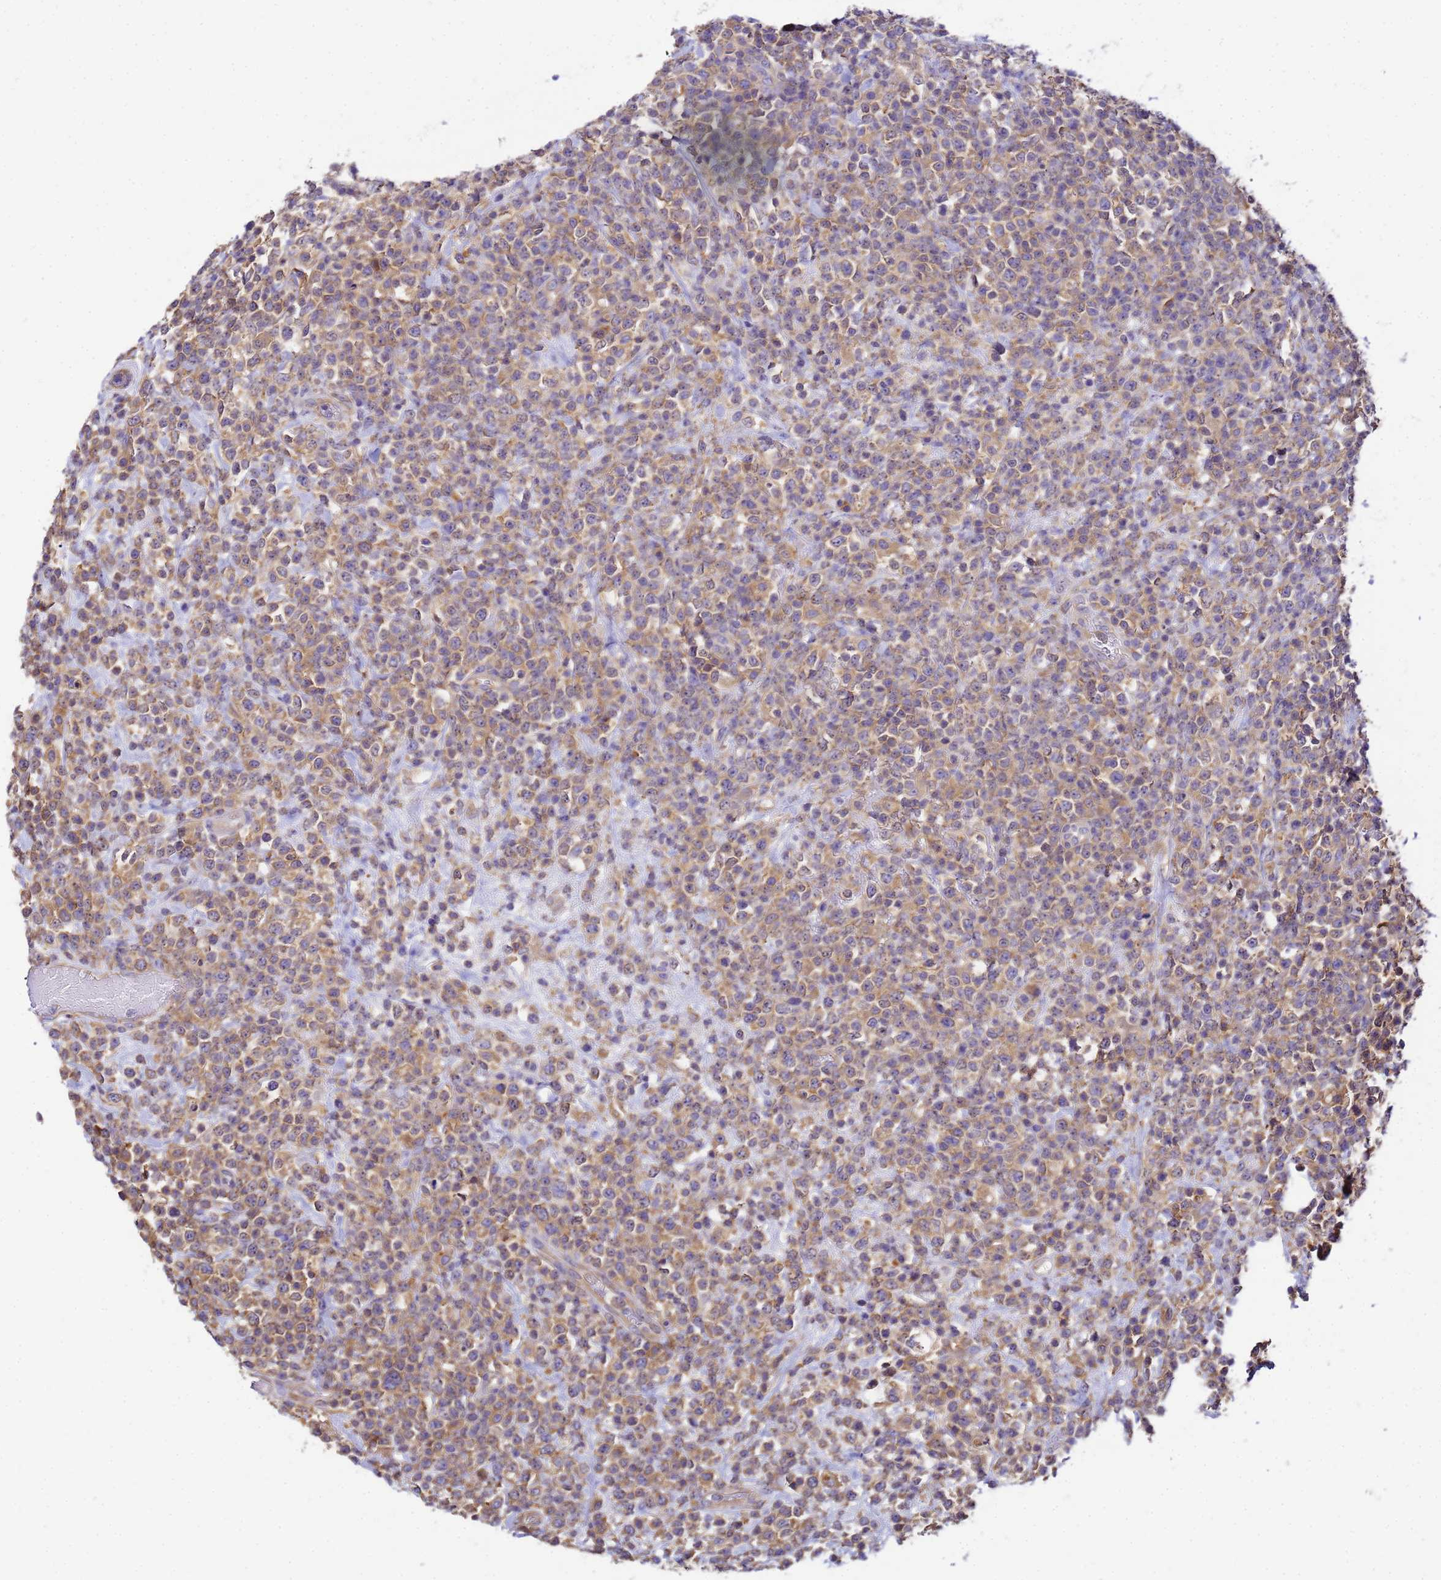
{"staining": {"intensity": "moderate", "quantity": ">75%", "location": "cytoplasmic/membranous"}, "tissue": "lymphoma", "cell_type": "Tumor cells", "image_type": "cancer", "snomed": [{"axis": "morphology", "description": "Malignant lymphoma, non-Hodgkin's type, High grade"}, {"axis": "topography", "description": "Colon"}], "caption": "Immunohistochemical staining of human malignant lymphoma, non-Hodgkin's type (high-grade) shows medium levels of moderate cytoplasmic/membranous protein expression in approximately >75% of tumor cells.", "gene": "NARS1", "patient": {"sex": "female", "age": 53}}